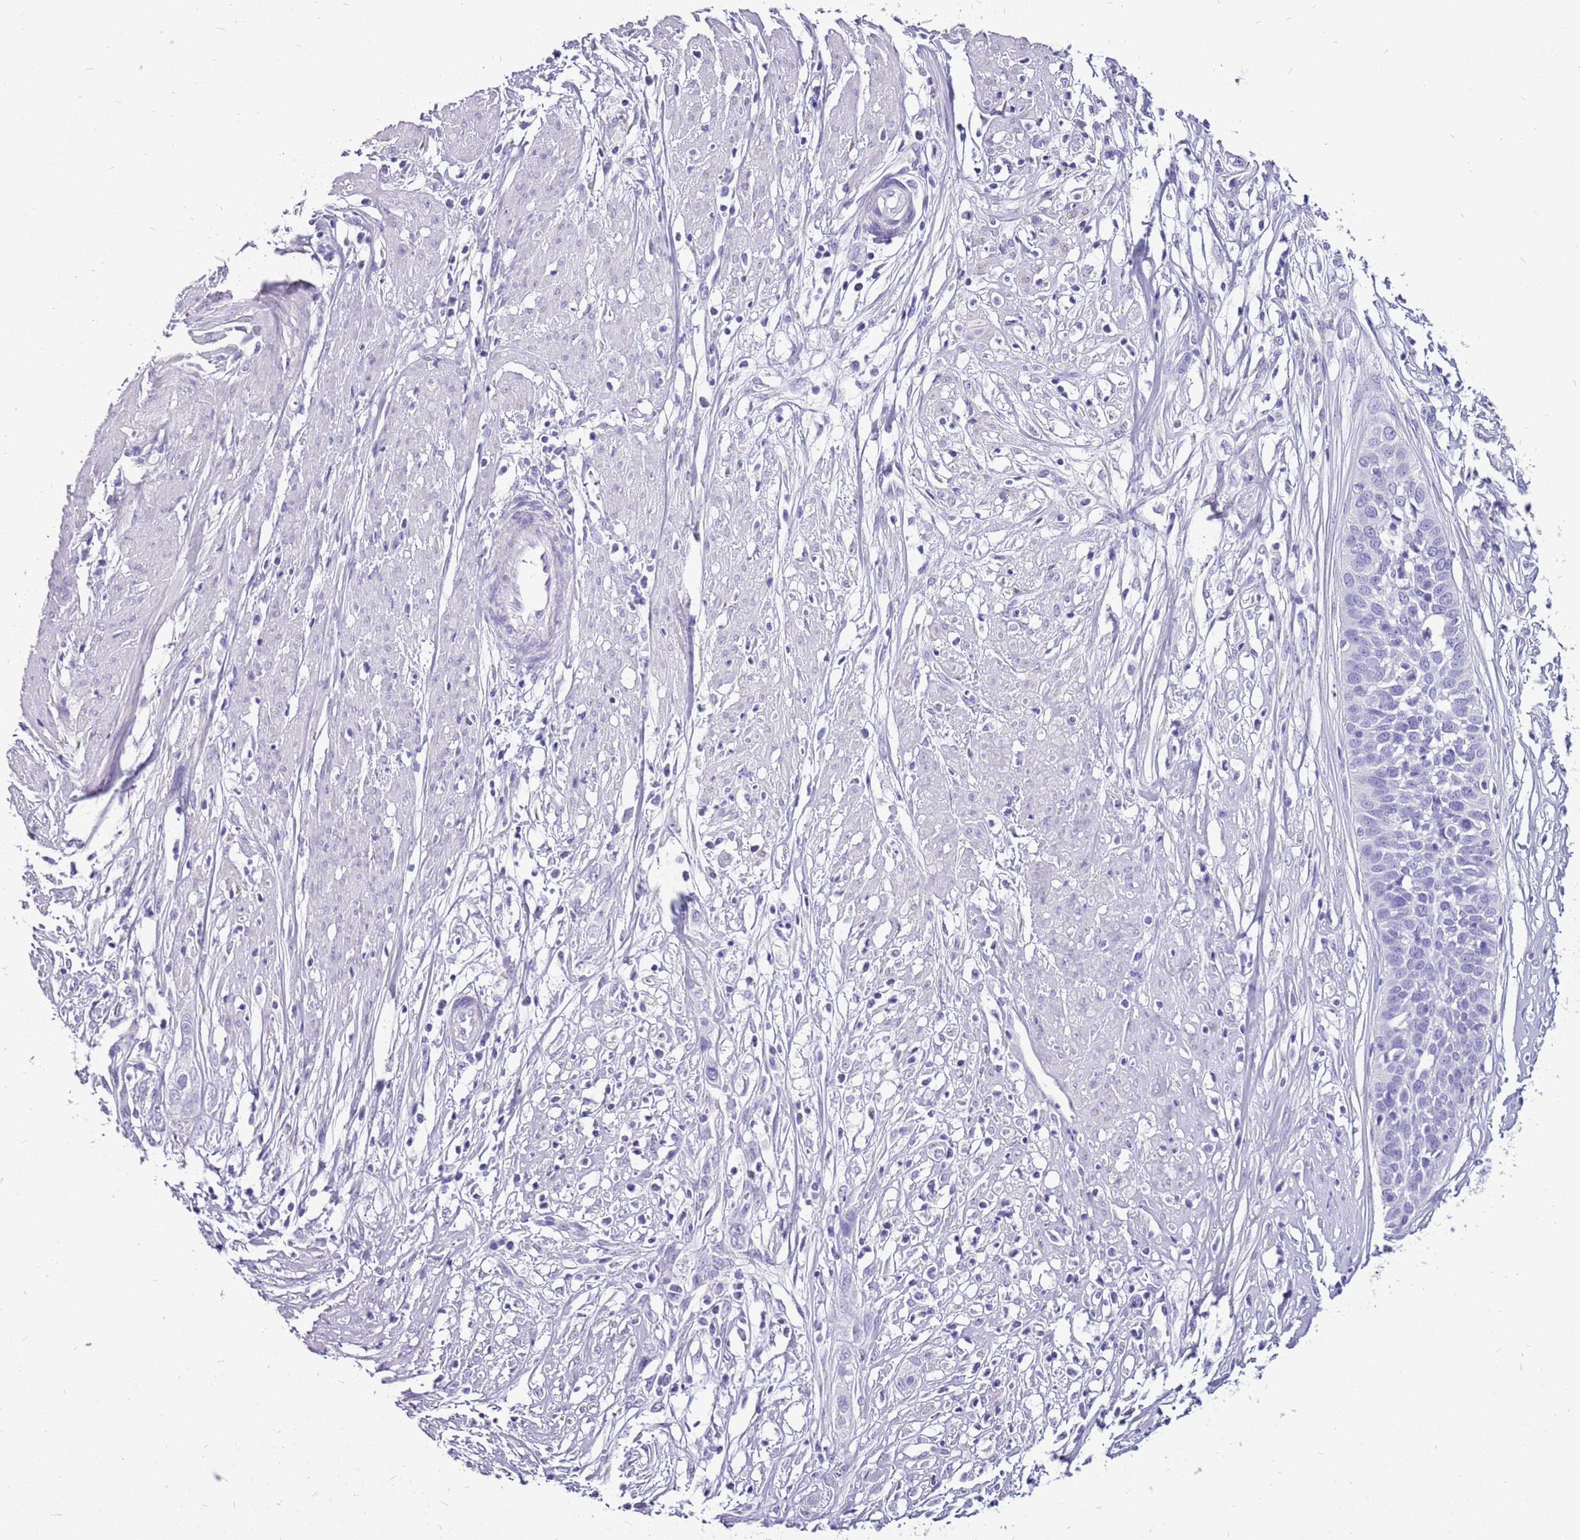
{"staining": {"intensity": "negative", "quantity": "none", "location": "none"}, "tissue": "cervical cancer", "cell_type": "Tumor cells", "image_type": "cancer", "snomed": [{"axis": "morphology", "description": "Squamous cell carcinoma, NOS"}, {"axis": "topography", "description": "Cervix"}], "caption": "This is an immunohistochemistry micrograph of cervical squamous cell carcinoma. There is no staining in tumor cells.", "gene": "ACSS3", "patient": {"sex": "female", "age": 34}}